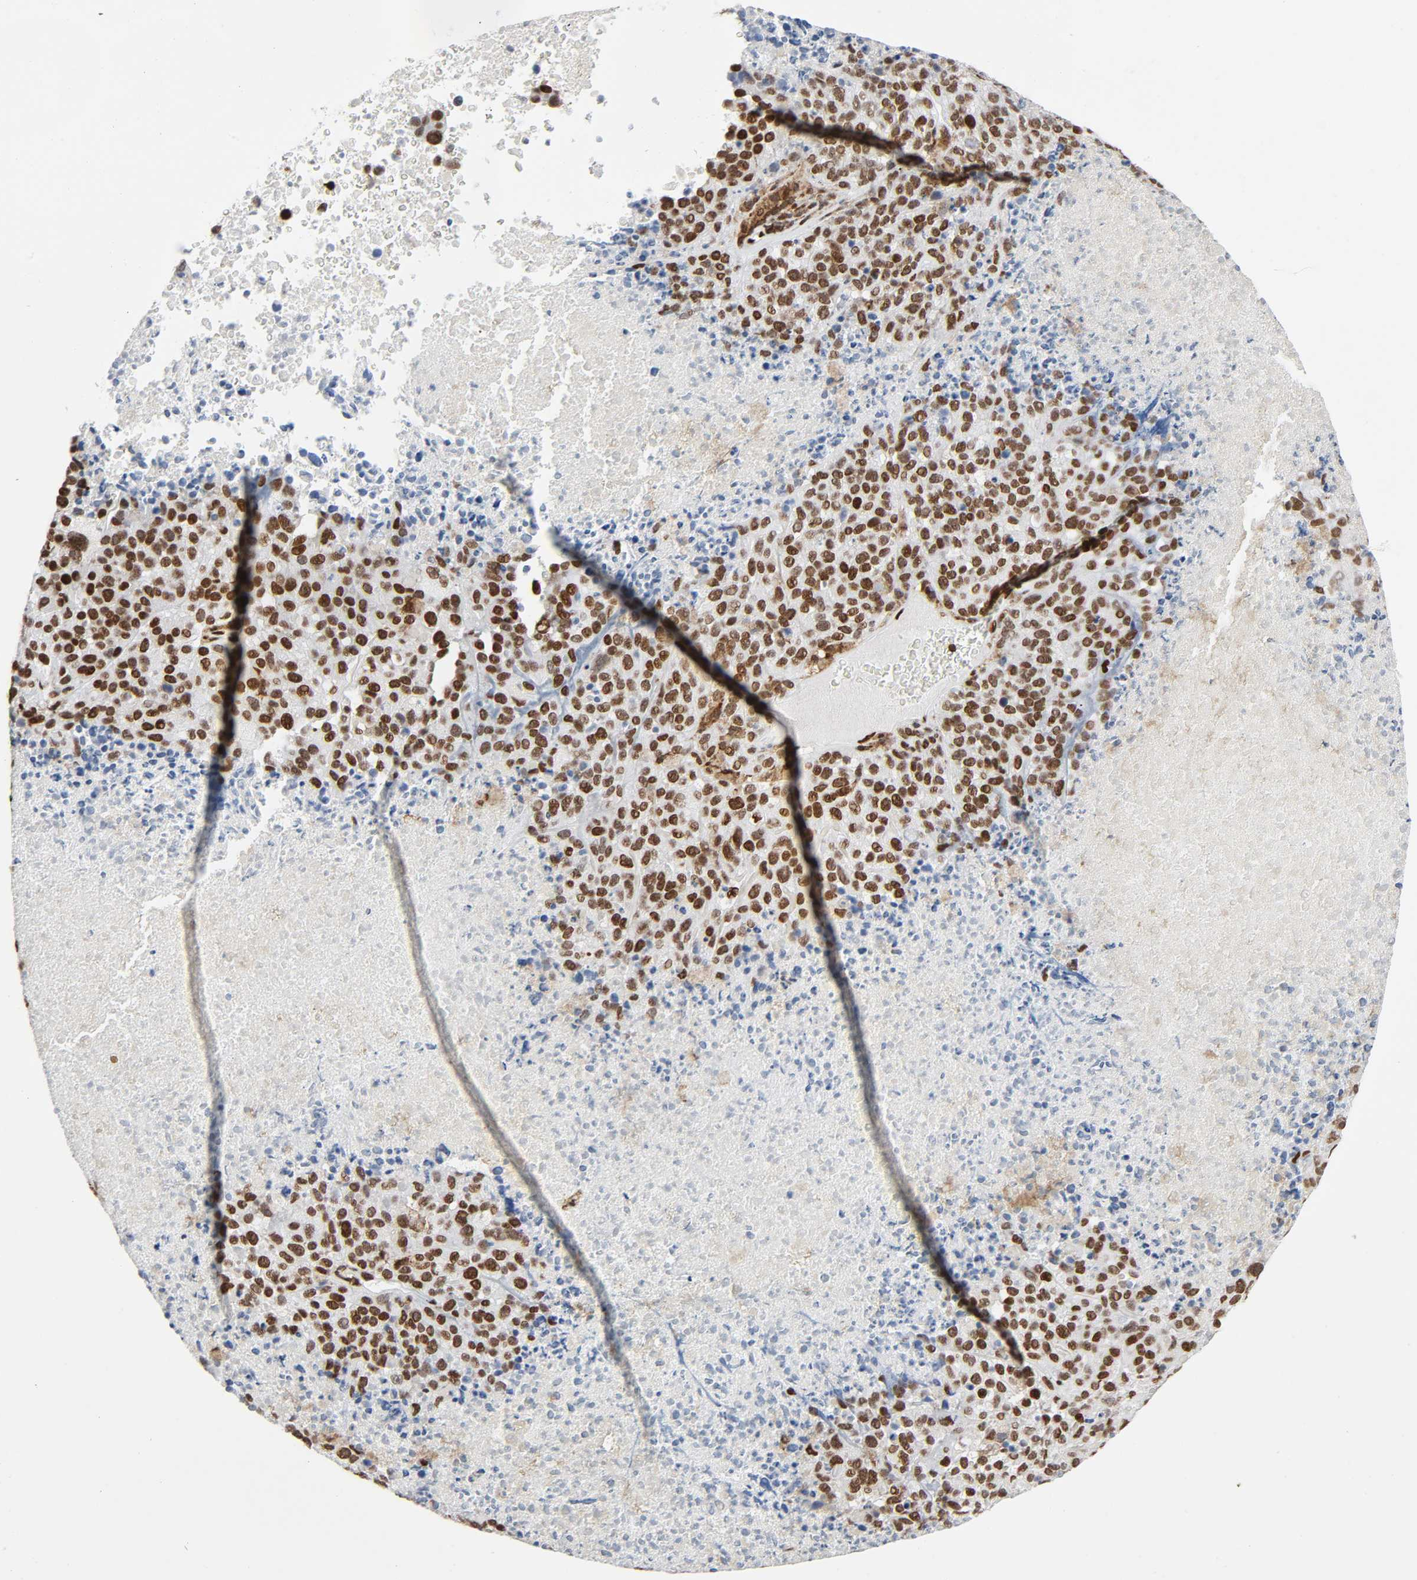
{"staining": {"intensity": "strong", "quantity": ">75%", "location": "nuclear"}, "tissue": "melanoma", "cell_type": "Tumor cells", "image_type": "cancer", "snomed": [{"axis": "morphology", "description": "Malignant melanoma, Metastatic site"}, {"axis": "topography", "description": "Cerebral cortex"}], "caption": "Malignant melanoma (metastatic site) stained for a protein shows strong nuclear positivity in tumor cells.", "gene": "WAS", "patient": {"sex": "female", "age": 52}}